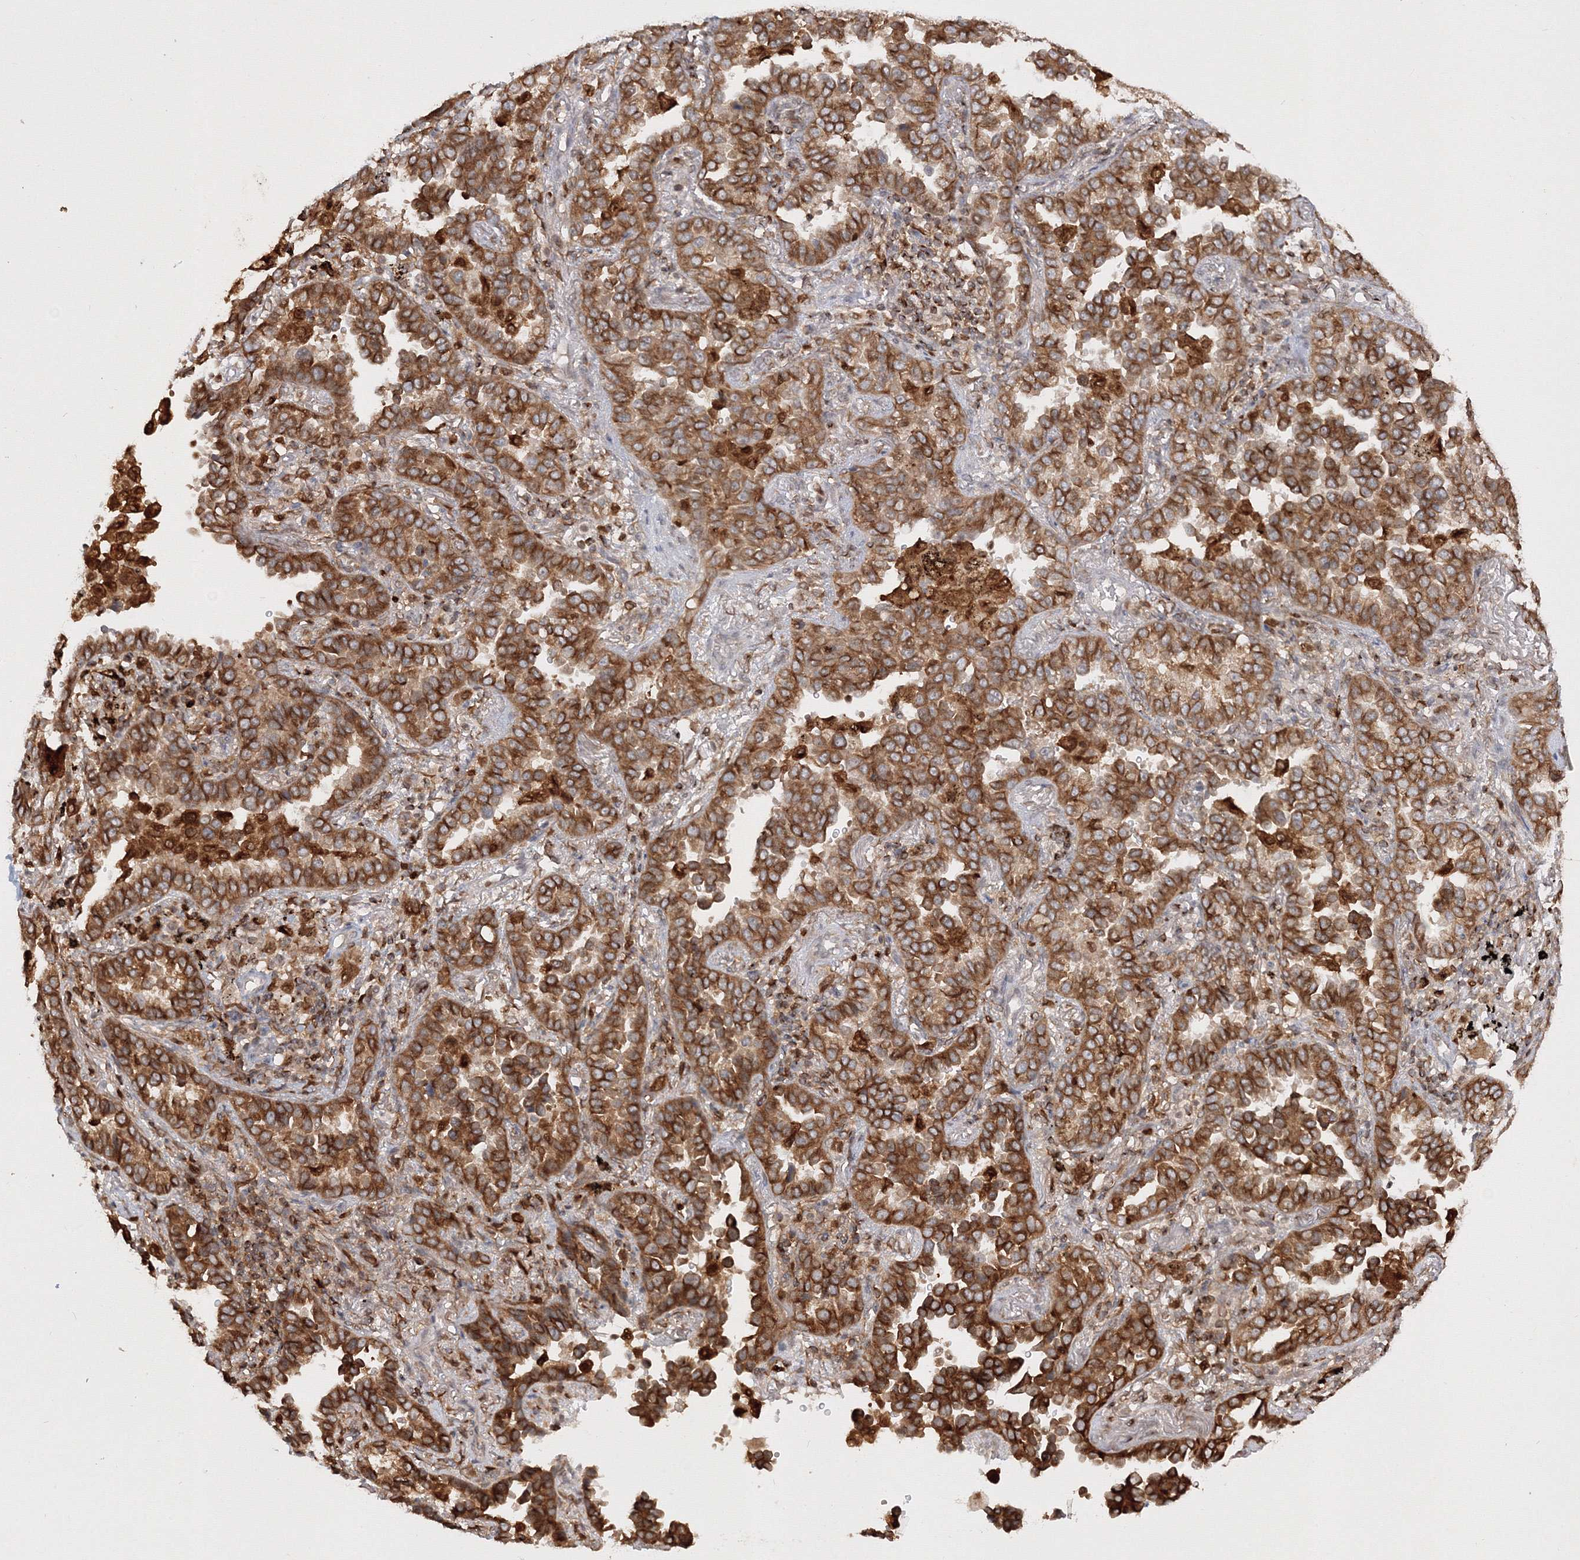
{"staining": {"intensity": "moderate", "quantity": ">75%", "location": "cytoplasmic/membranous"}, "tissue": "lung cancer", "cell_type": "Tumor cells", "image_type": "cancer", "snomed": [{"axis": "morphology", "description": "Normal tissue, NOS"}, {"axis": "morphology", "description": "Adenocarcinoma, NOS"}, {"axis": "topography", "description": "Lung"}], "caption": "Immunohistochemistry image of neoplastic tissue: human lung adenocarcinoma stained using IHC shows medium levels of moderate protein expression localized specifically in the cytoplasmic/membranous of tumor cells, appearing as a cytoplasmic/membranous brown color.", "gene": "TMEM50B", "patient": {"sex": "male", "age": 59}}